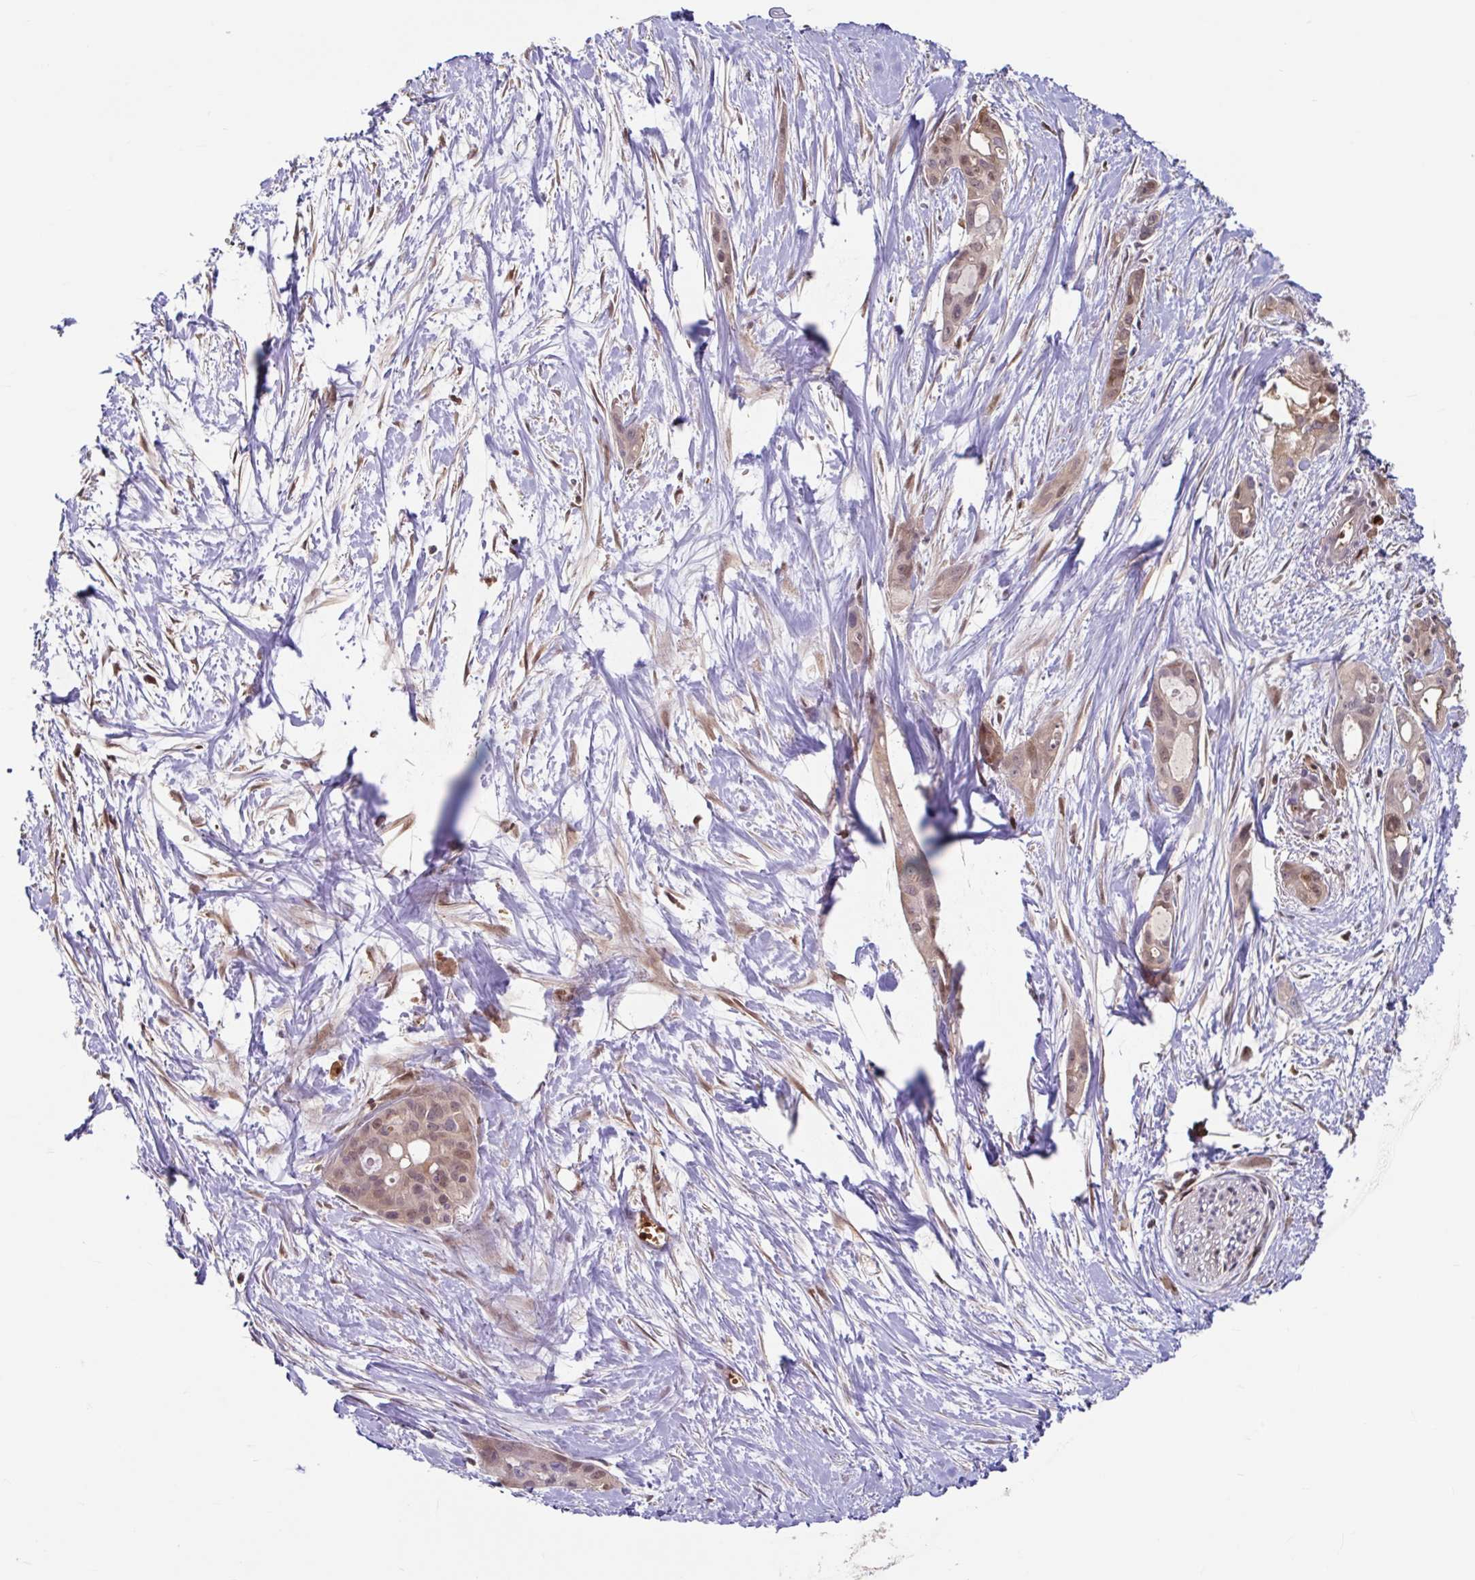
{"staining": {"intensity": "weak", "quantity": "25%-75%", "location": "nuclear"}, "tissue": "pancreatic cancer", "cell_type": "Tumor cells", "image_type": "cancer", "snomed": [{"axis": "morphology", "description": "Adenocarcinoma, NOS"}, {"axis": "topography", "description": "Pancreas"}], "caption": "Adenocarcinoma (pancreatic) stained with a protein marker shows weak staining in tumor cells.", "gene": "BLVRA", "patient": {"sex": "female", "age": 50}}